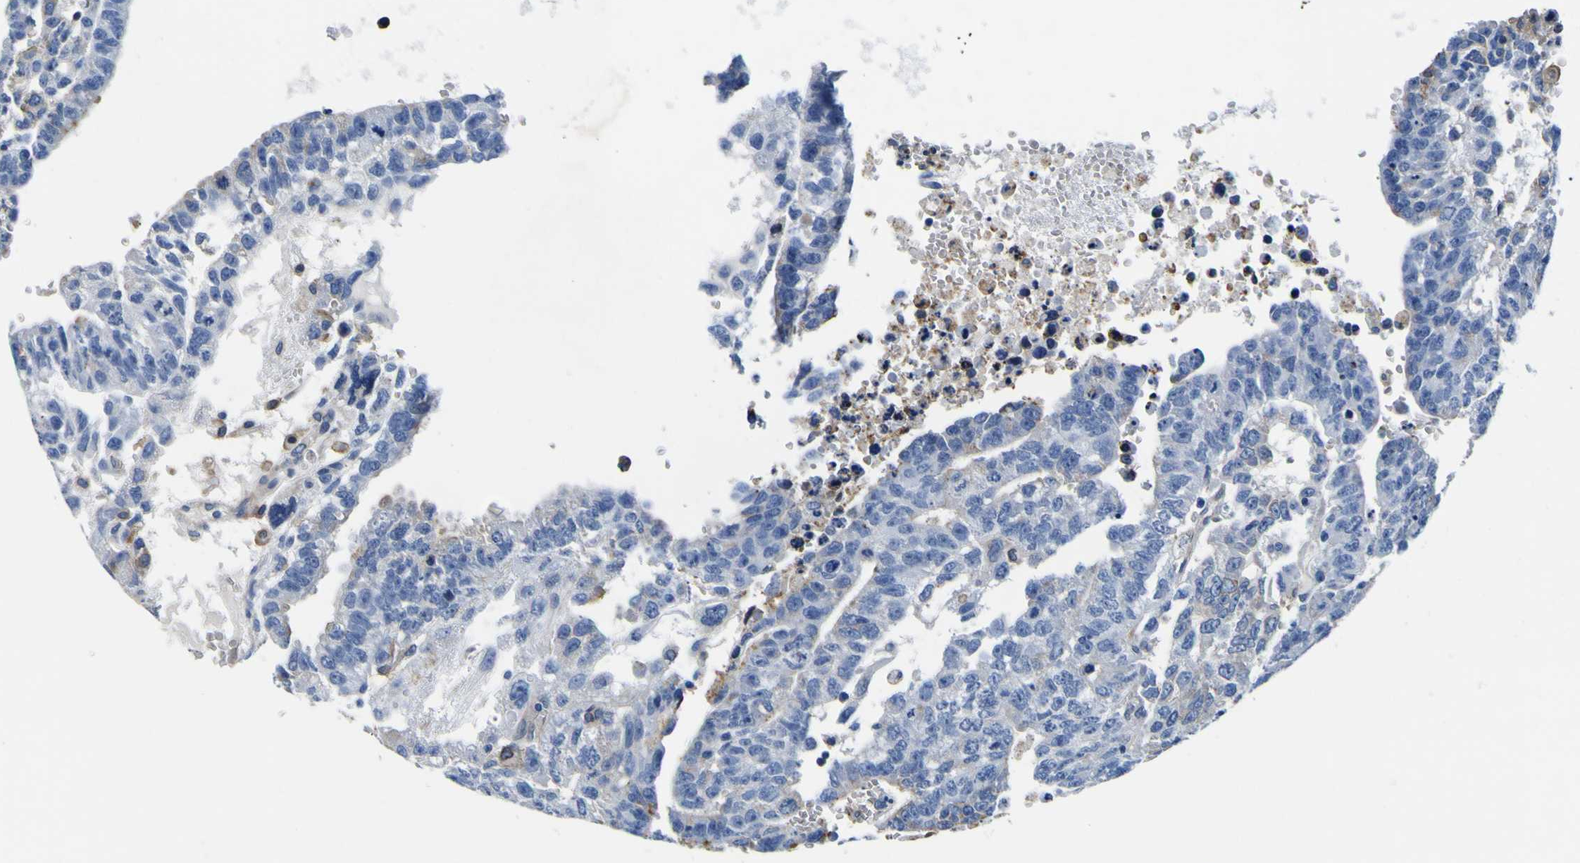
{"staining": {"intensity": "negative", "quantity": "none", "location": "none"}, "tissue": "testis cancer", "cell_type": "Tumor cells", "image_type": "cancer", "snomed": [{"axis": "morphology", "description": "Seminoma, NOS"}, {"axis": "morphology", "description": "Carcinoma, Embryonal, NOS"}, {"axis": "topography", "description": "Testis"}], "caption": "Testis seminoma stained for a protein using immunohistochemistry shows no positivity tumor cells.", "gene": "PXDN", "patient": {"sex": "male", "age": 52}}